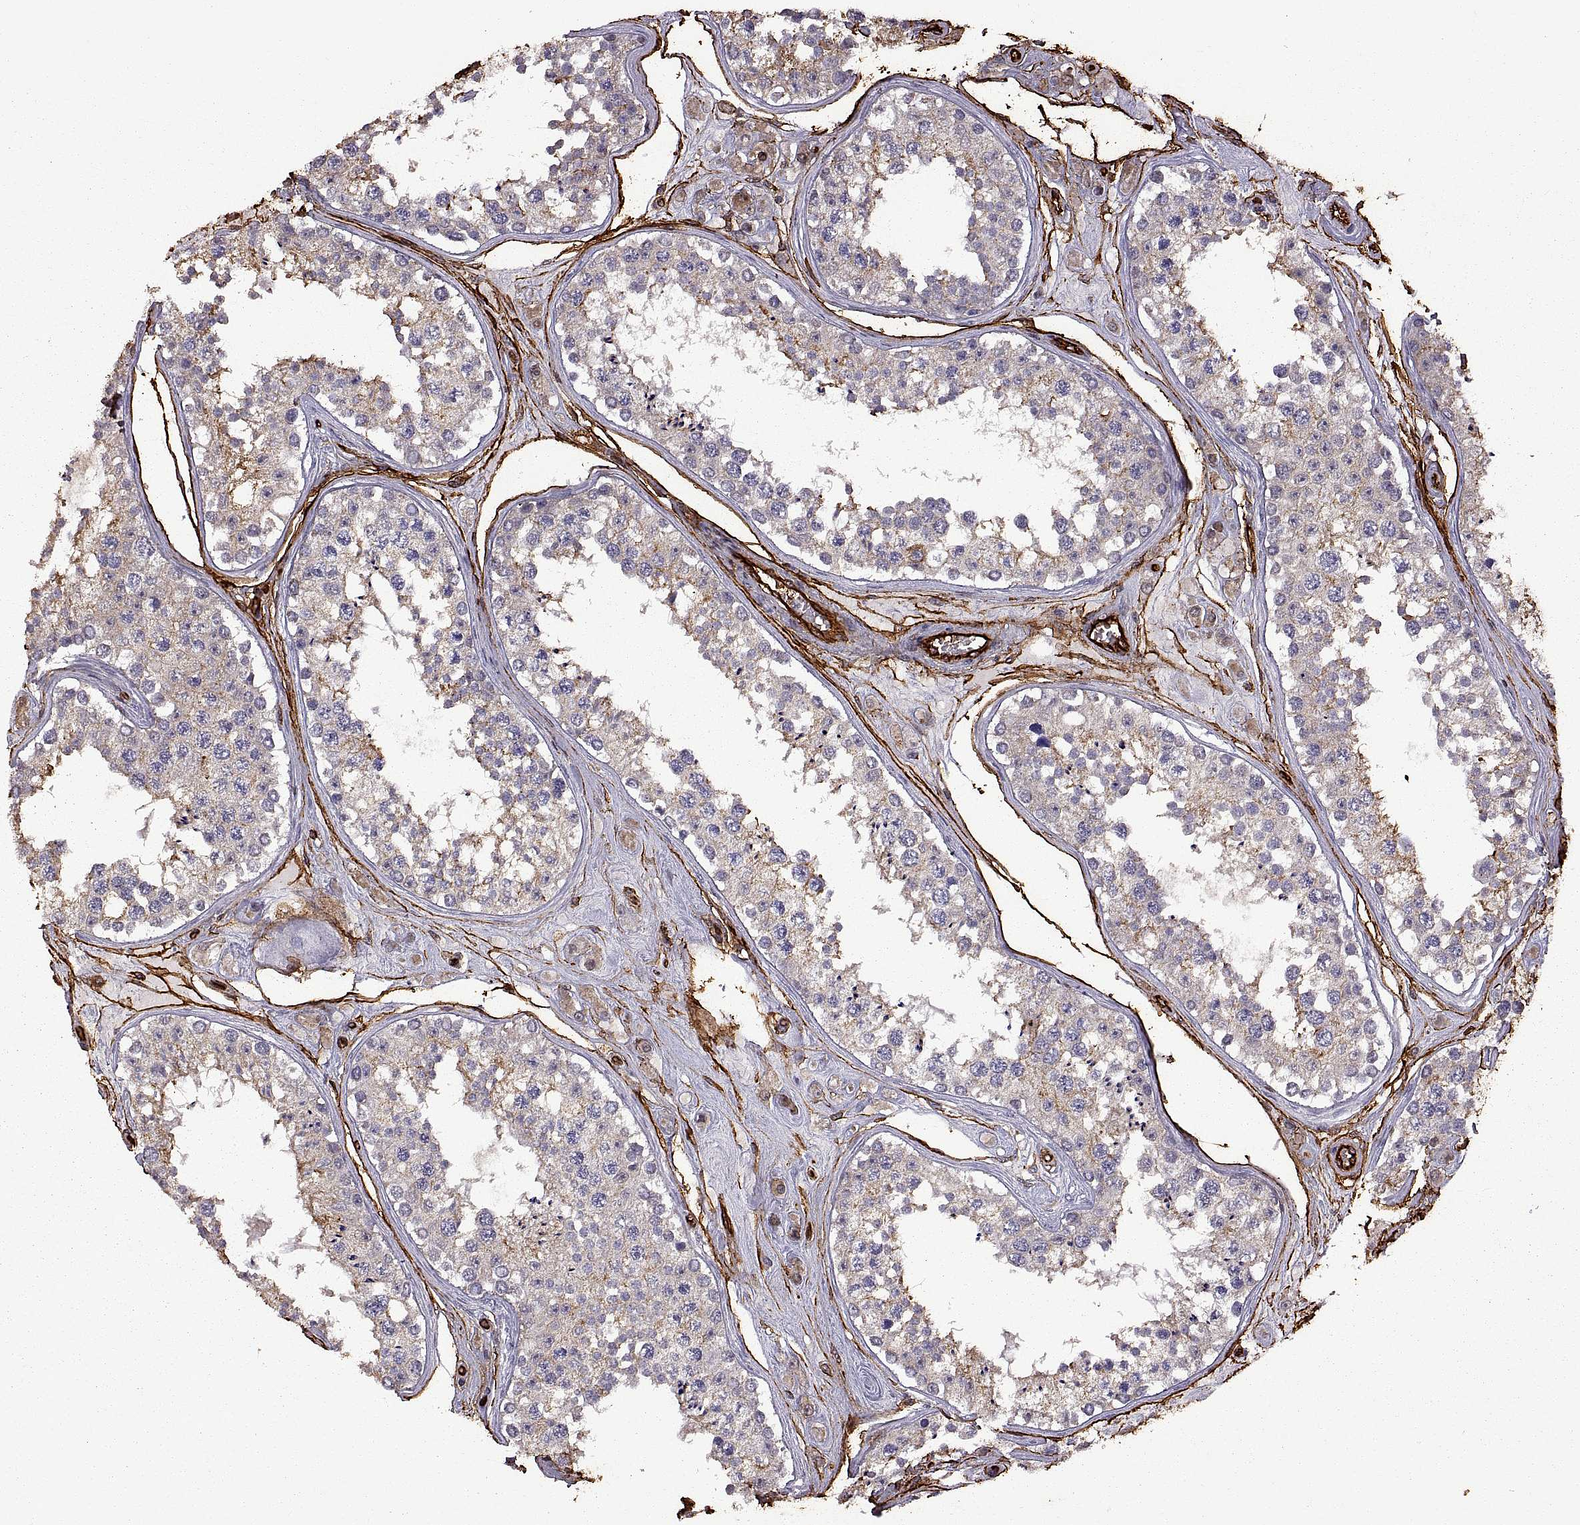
{"staining": {"intensity": "weak", "quantity": "25%-75%", "location": "cytoplasmic/membranous"}, "tissue": "testis", "cell_type": "Cells in seminiferous ducts", "image_type": "normal", "snomed": [{"axis": "morphology", "description": "Normal tissue, NOS"}, {"axis": "topography", "description": "Testis"}], "caption": "Human testis stained for a protein (brown) reveals weak cytoplasmic/membranous positive staining in approximately 25%-75% of cells in seminiferous ducts.", "gene": "S100A10", "patient": {"sex": "male", "age": 25}}